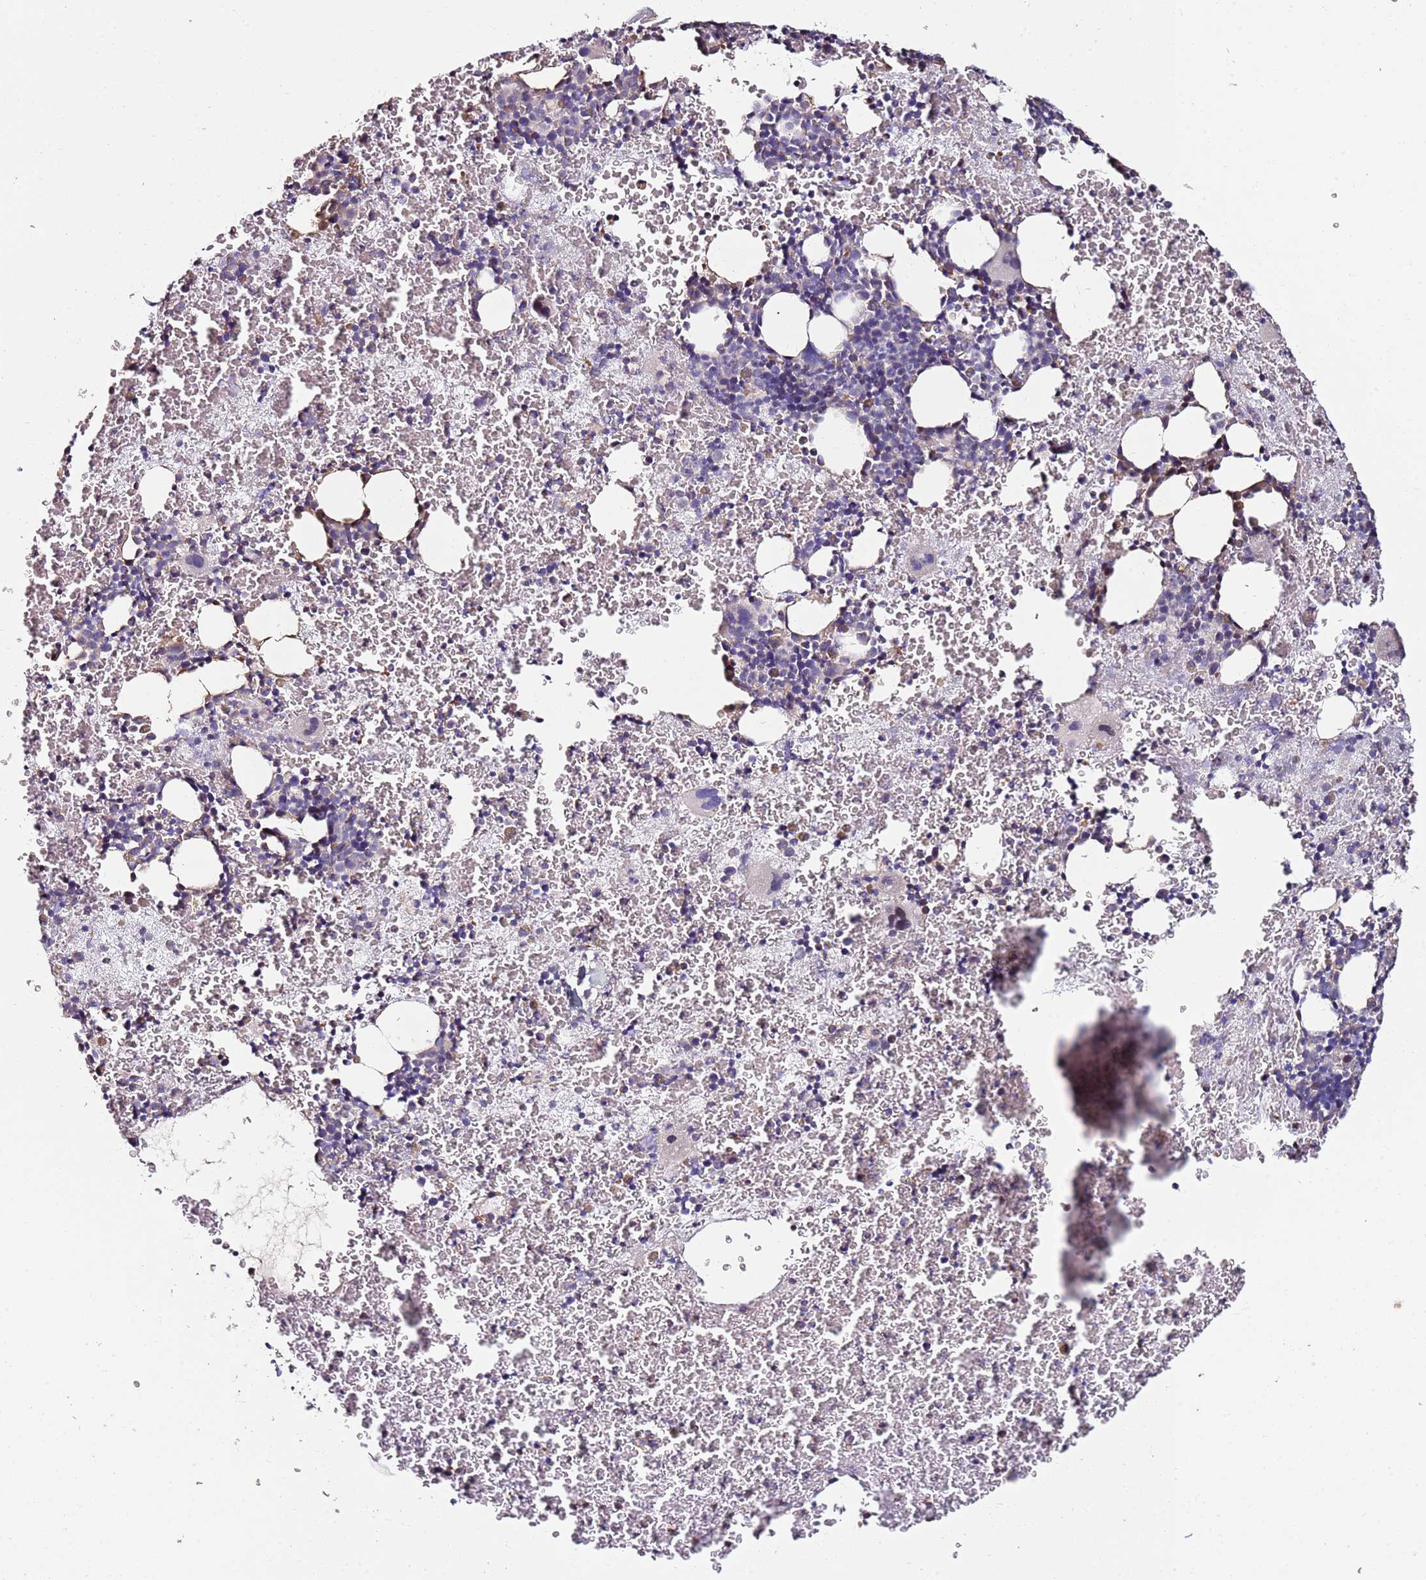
{"staining": {"intensity": "negative", "quantity": "none", "location": "none"}, "tissue": "bone marrow", "cell_type": "Hematopoietic cells", "image_type": "normal", "snomed": [{"axis": "morphology", "description": "Normal tissue, NOS"}, {"axis": "topography", "description": "Bone marrow"}], "caption": "Immunohistochemistry image of benign bone marrow: human bone marrow stained with DAB (3,3'-diaminobenzidine) reveals no significant protein positivity in hematopoietic cells.", "gene": "C3orf80", "patient": {"sex": "male", "age": 11}}